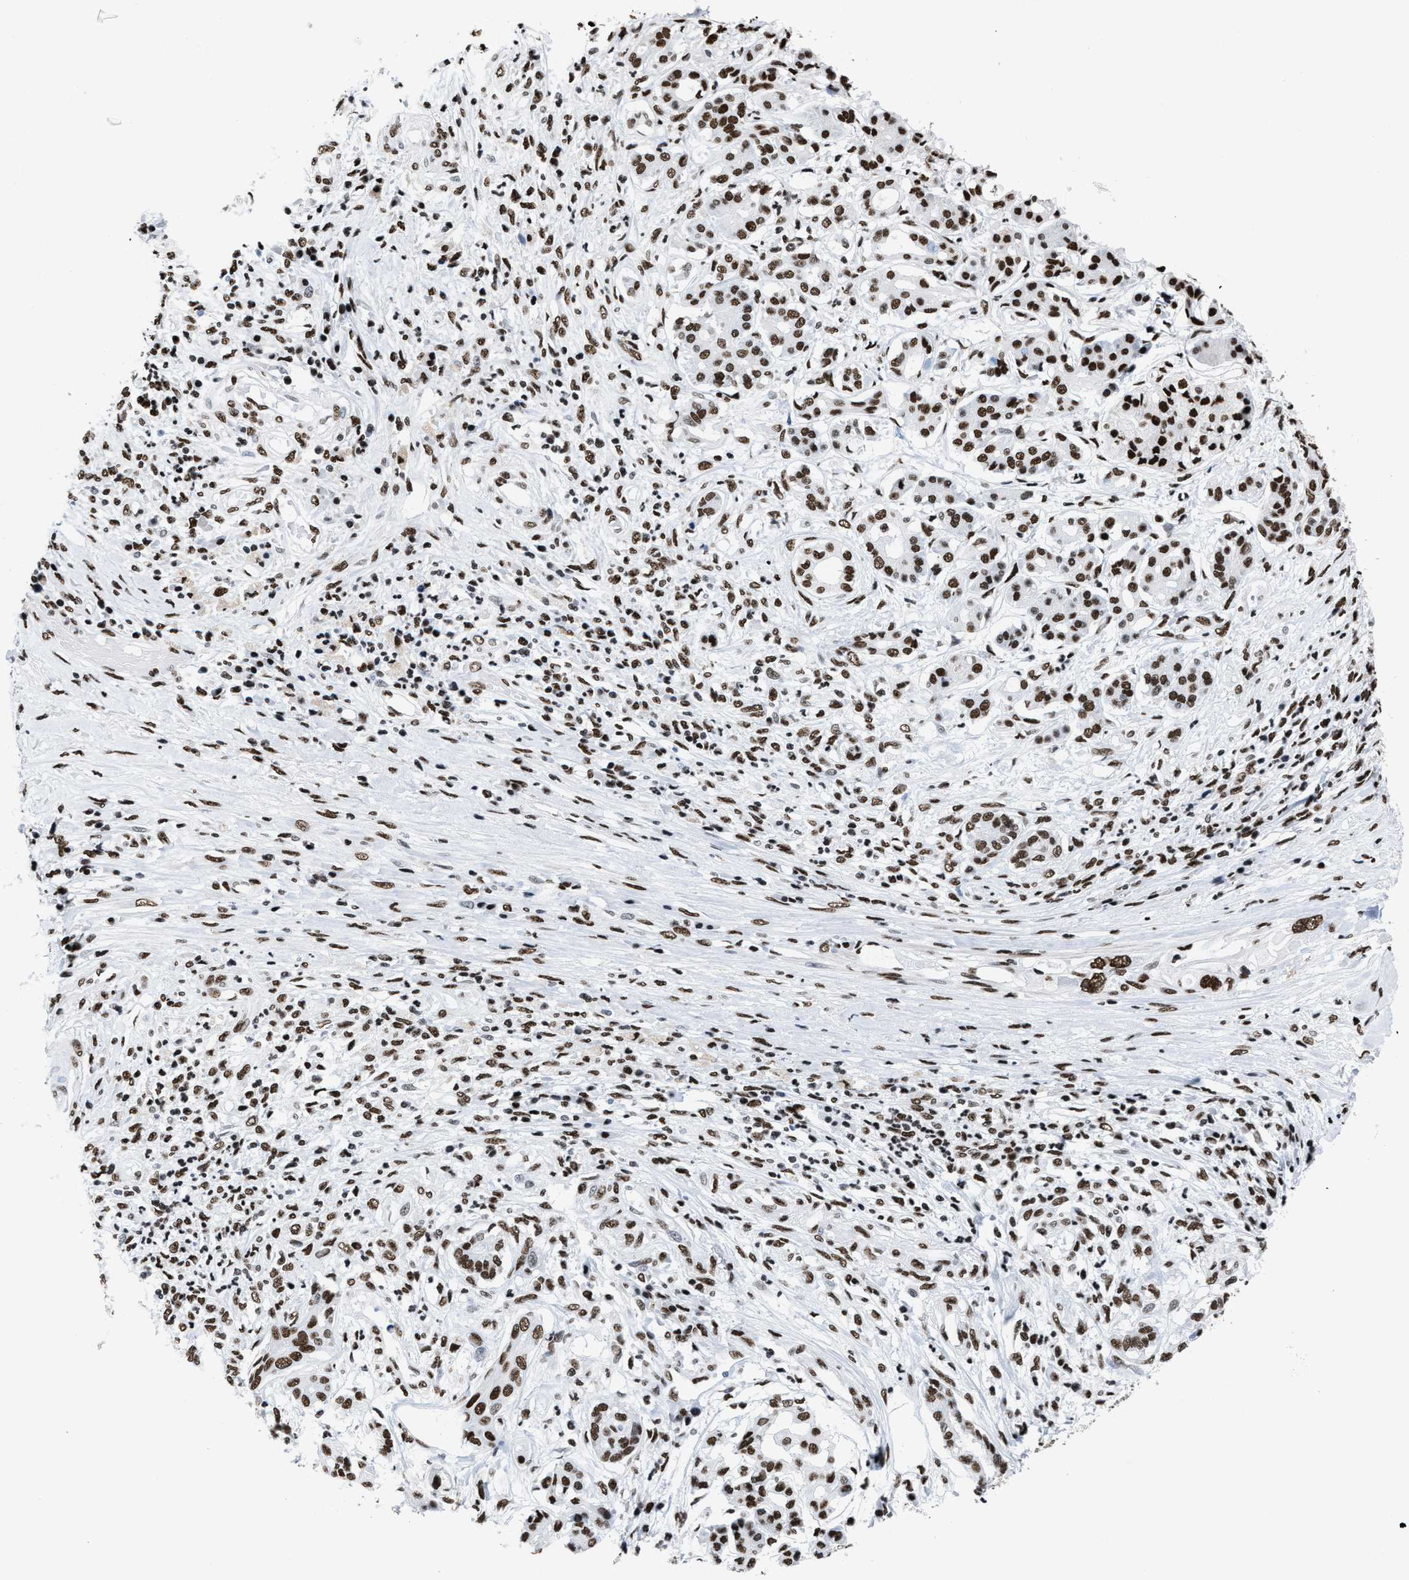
{"staining": {"intensity": "moderate", "quantity": ">75%", "location": "nuclear"}, "tissue": "pancreatic cancer", "cell_type": "Tumor cells", "image_type": "cancer", "snomed": [{"axis": "morphology", "description": "Adenocarcinoma, NOS"}, {"axis": "topography", "description": "Pancreas"}], "caption": "Immunohistochemical staining of human adenocarcinoma (pancreatic) demonstrates medium levels of moderate nuclear positivity in about >75% of tumor cells.", "gene": "SMARCC2", "patient": {"sex": "female", "age": 56}}